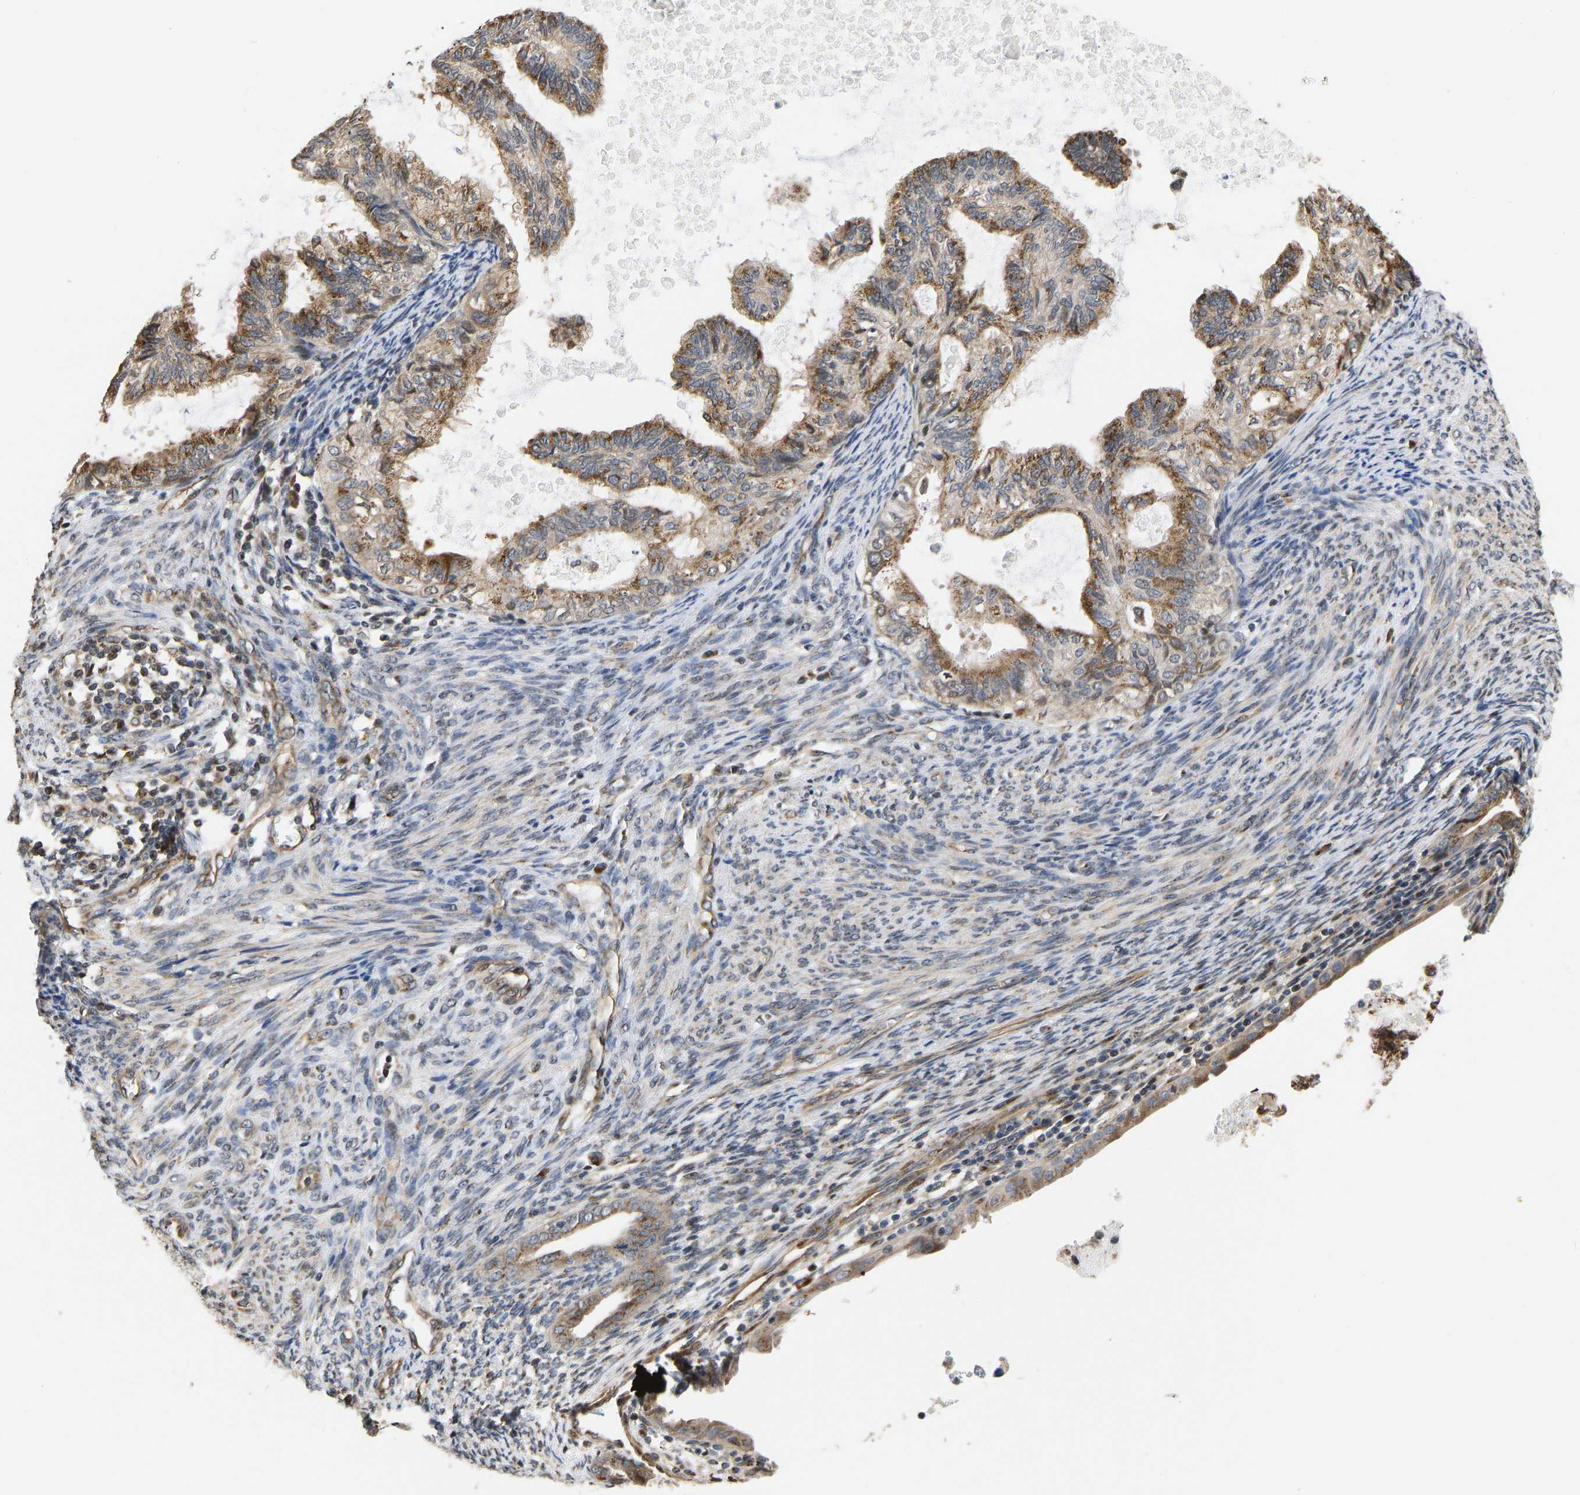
{"staining": {"intensity": "moderate", "quantity": ">75%", "location": "cytoplasmic/membranous"}, "tissue": "cervical cancer", "cell_type": "Tumor cells", "image_type": "cancer", "snomed": [{"axis": "morphology", "description": "Normal tissue, NOS"}, {"axis": "morphology", "description": "Adenocarcinoma, NOS"}, {"axis": "topography", "description": "Cervix"}, {"axis": "topography", "description": "Endometrium"}], "caption": "The micrograph exhibits immunohistochemical staining of adenocarcinoma (cervical). There is moderate cytoplasmic/membranous positivity is identified in about >75% of tumor cells.", "gene": "YIPF4", "patient": {"sex": "female", "age": 86}}